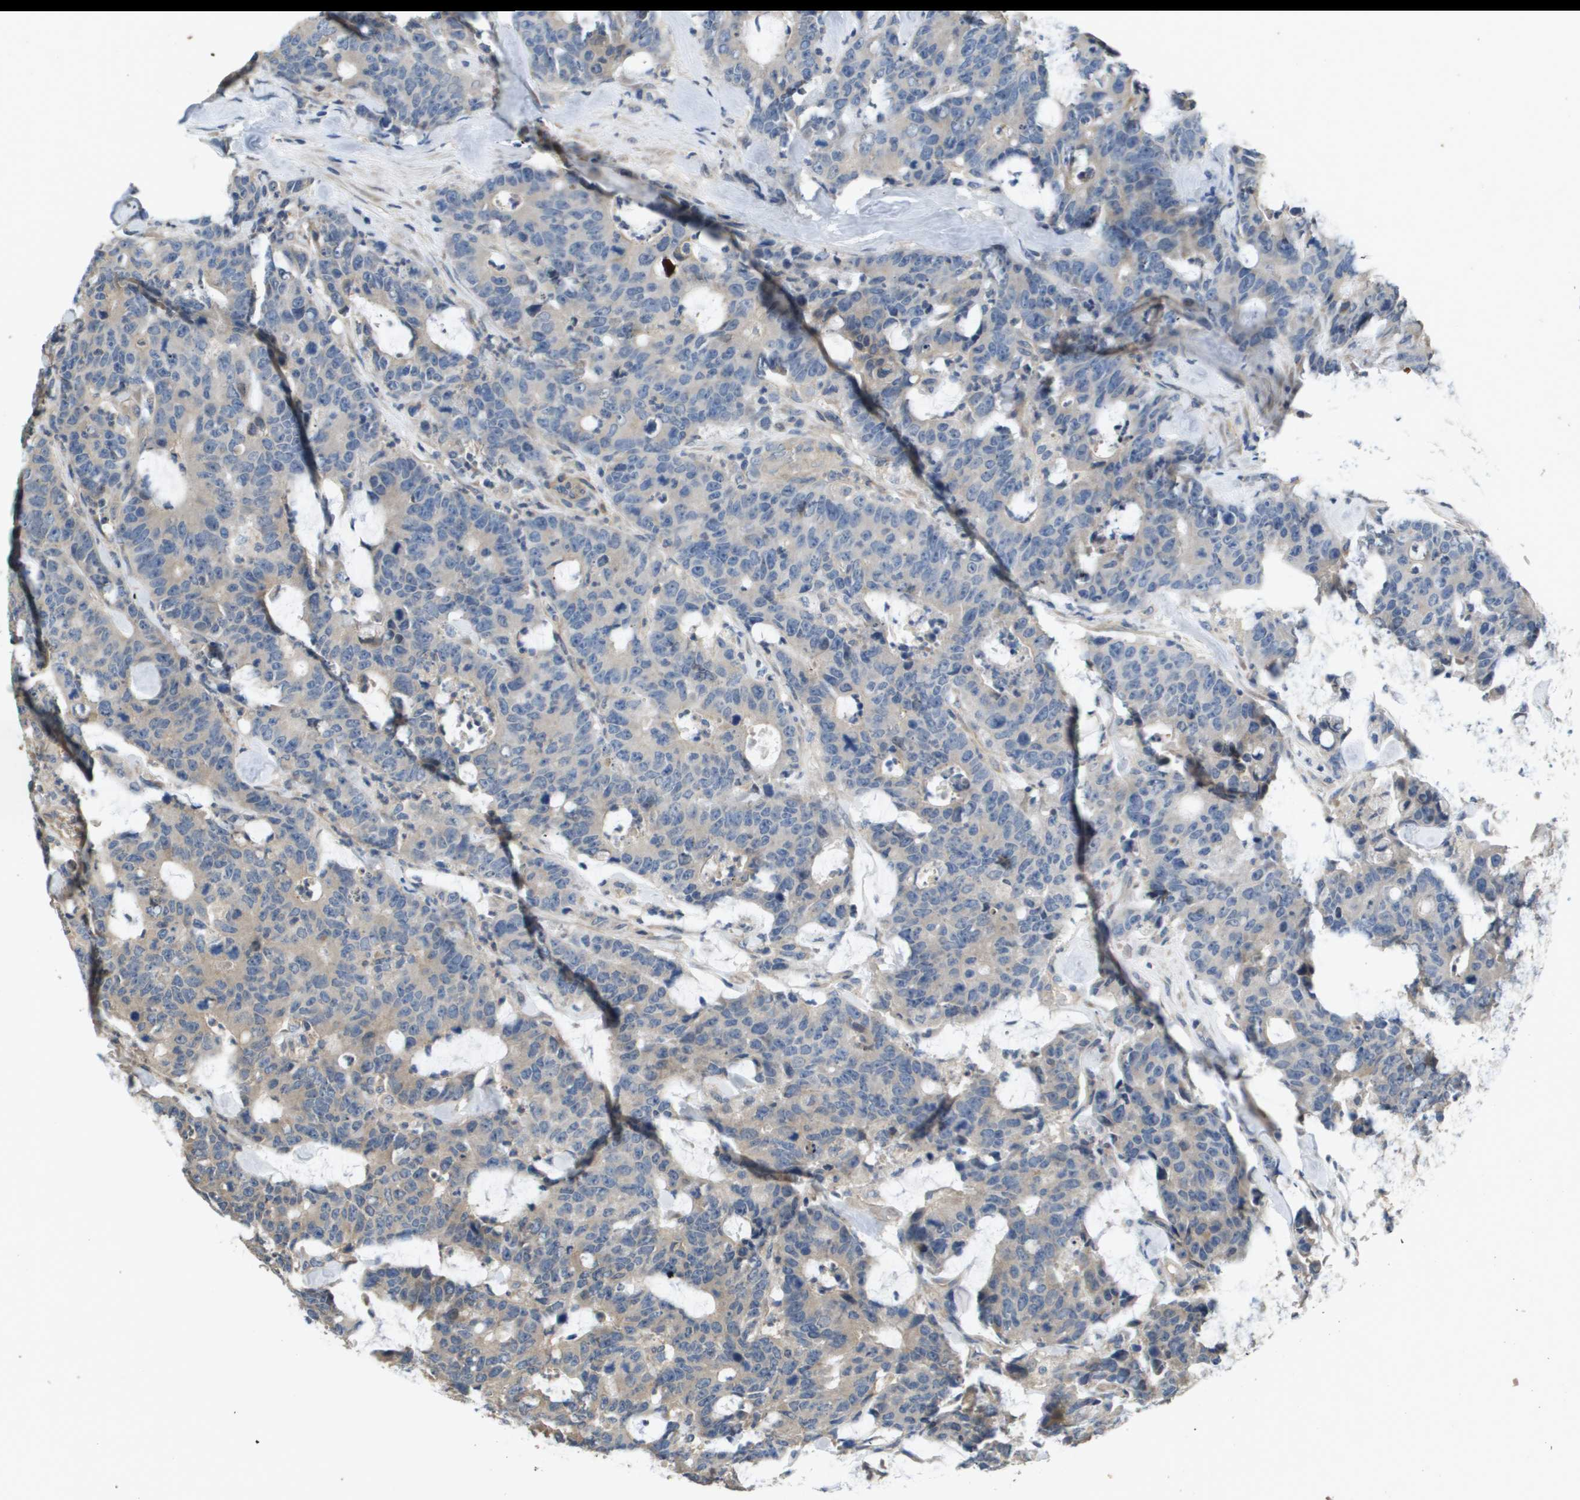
{"staining": {"intensity": "weak", "quantity": "<25%", "location": "cytoplasmic/membranous"}, "tissue": "colorectal cancer", "cell_type": "Tumor cells", "image_type": "cancer", "snomed": [{"axis": "morphology", "description": "Adenocarcinoma, NOS"}, {"axis": "topography", "description": "Colon"}], "caption": "Tumor cells are negative for protein expression in human colorectal cancer (adenocarcinoma).", "gene": "KRT23", "patient": {"sex": "female", "age": 86}}